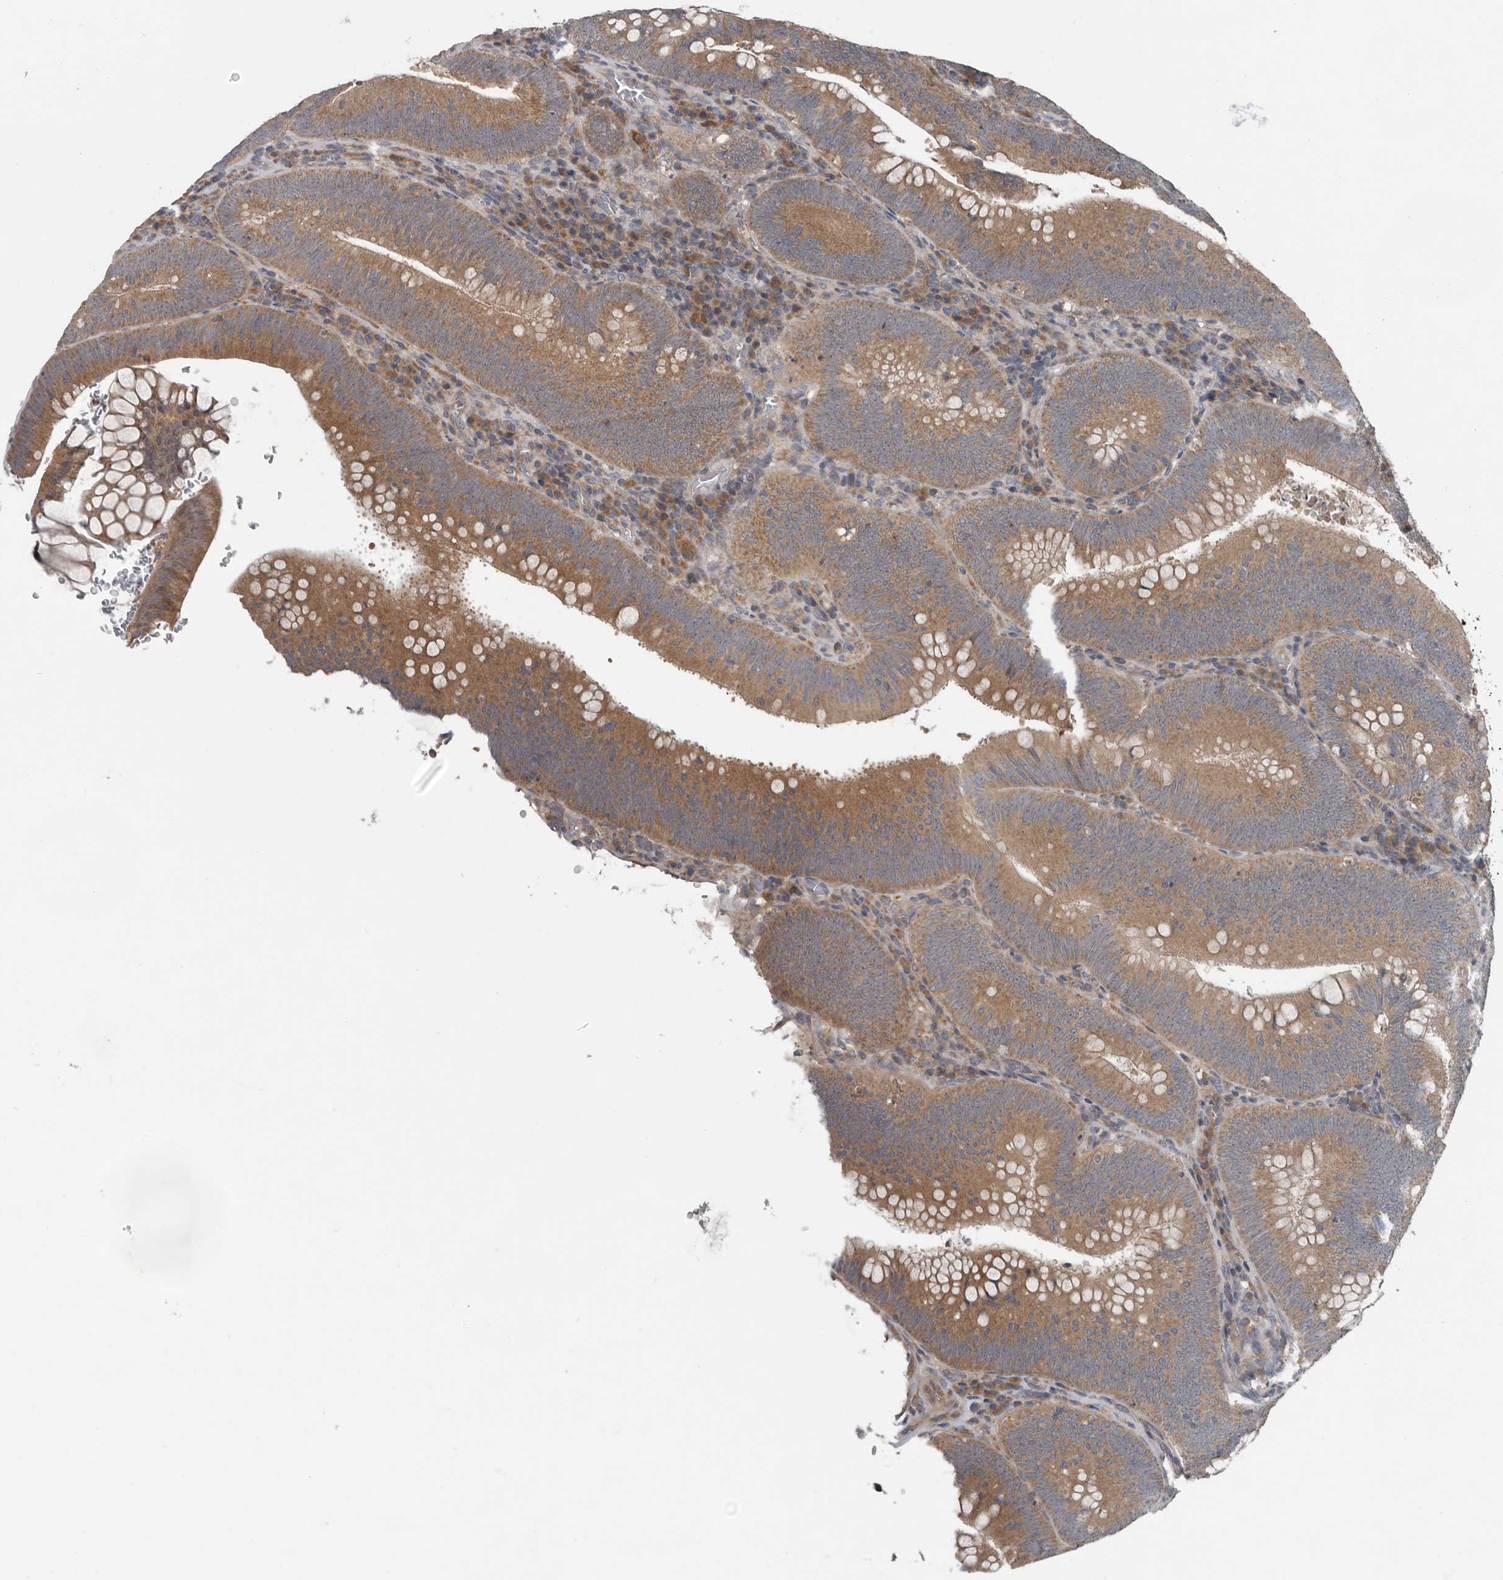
{"staining": {"intensity": "moderate", "quantity": ">75%", "location": "cytoplasmic/membranous"}, "tissue": "colorectal cancer", "cell_type": "Tumor cells", "image_type": "cancer", "snomed": [{"axis": "morphology", "description": "Normal tissue, NOS"}, {"axis": "topography", "description": "Colon"}], "caption": "Human colorectal cancer stained with a protein marker exhibits moderate staining in tumor cells.", "gene": "TMEM199", "patient": {"sex": "female", "age": 82}}